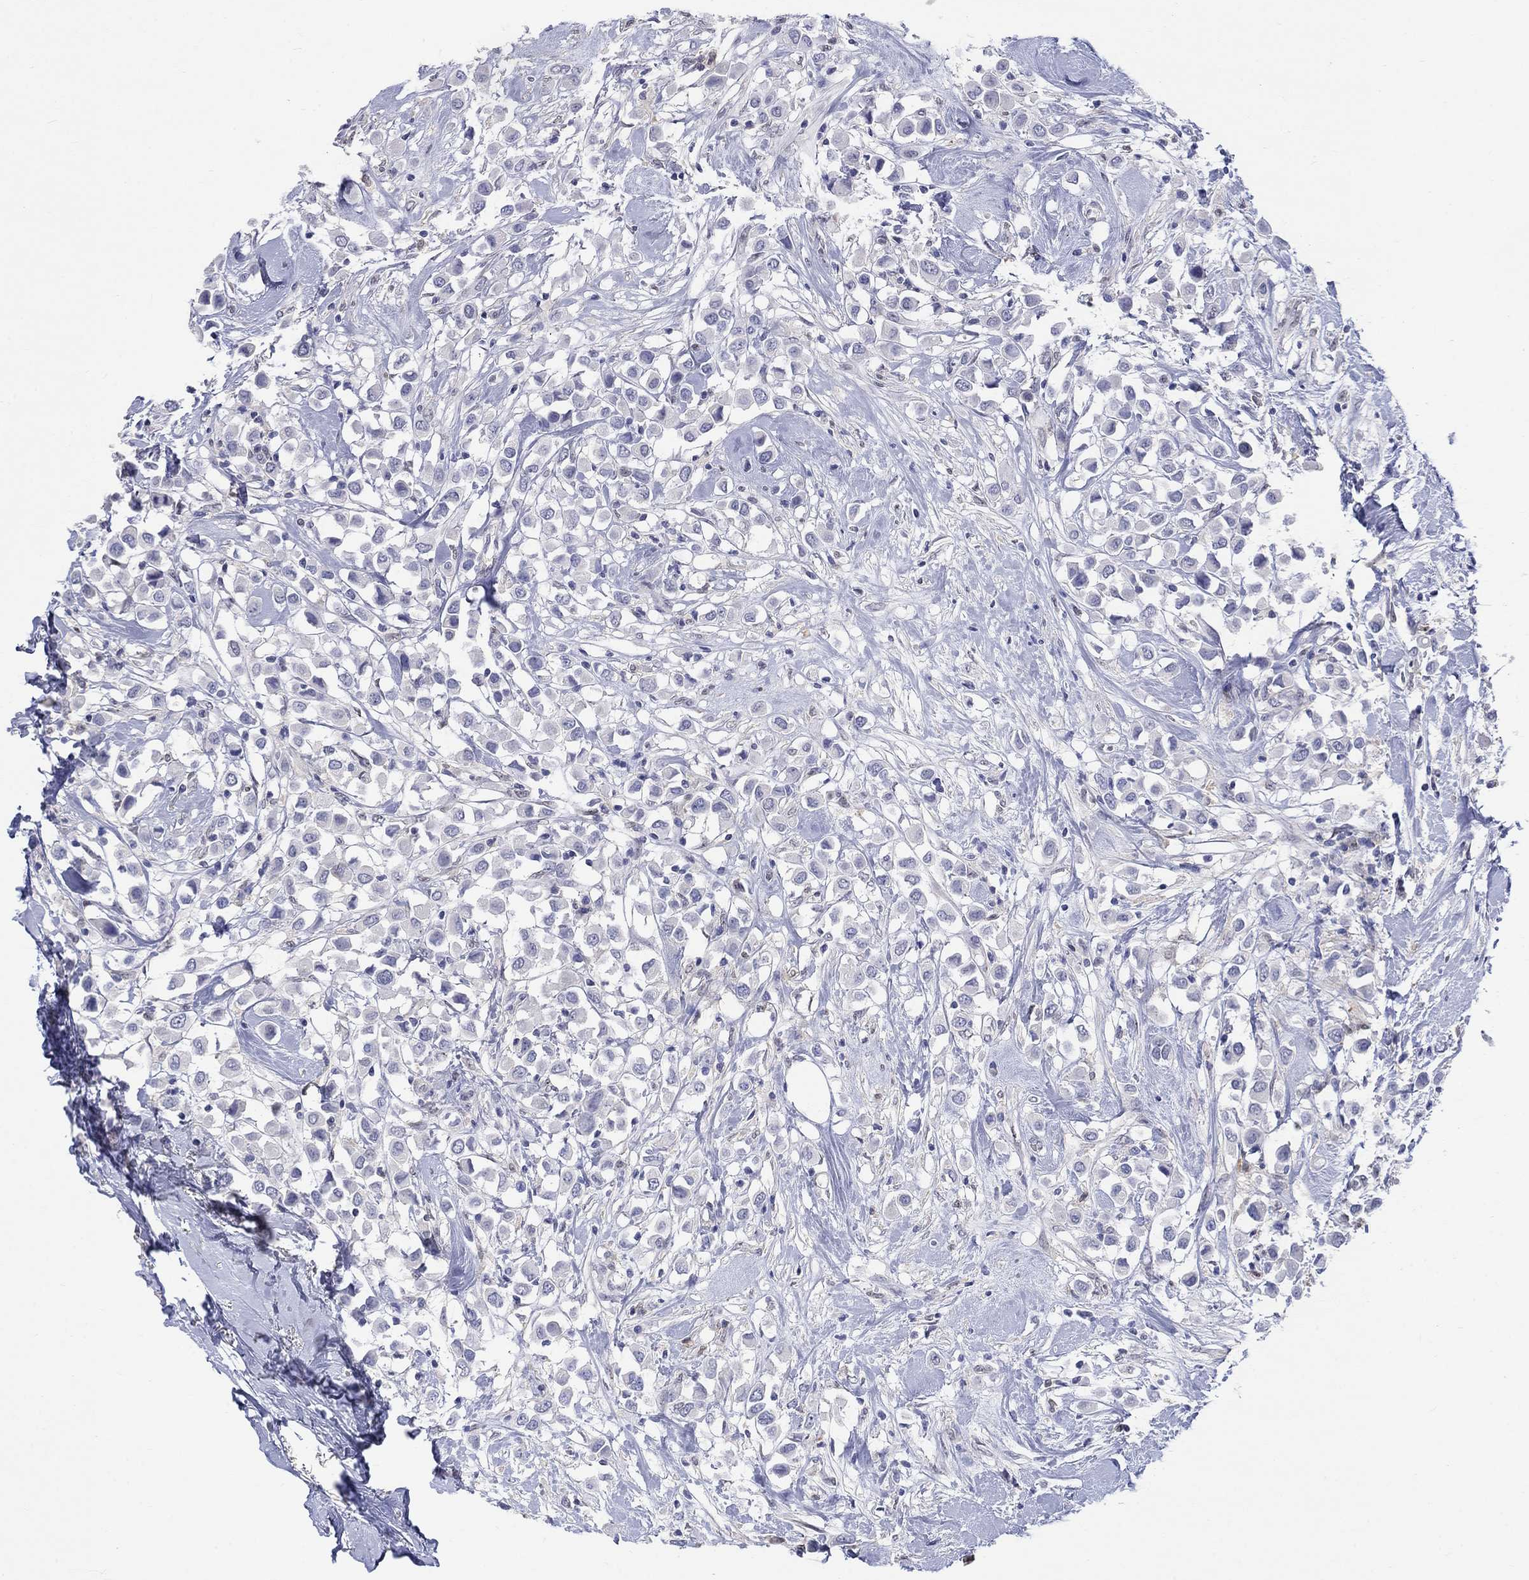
{"staining": {"intensity": "negative", "quantity": "none", "location": "none"}, "tissue": "breast cancer", "cell_type": "Tumor cells", "image_type": "cancer", "snomed": [{"axis": "morphology", "description": "Duct carcinoma"}, {"axis": "topography", "description": "Breast"}], "caption": "An IHC image of intraductal carcinoma (breast) is shown. There is no staining in tumor cells of intraductal carcinoma (breast).", "gene": "EGFLAM", "patient": {"sex": "female", "age": 61}}